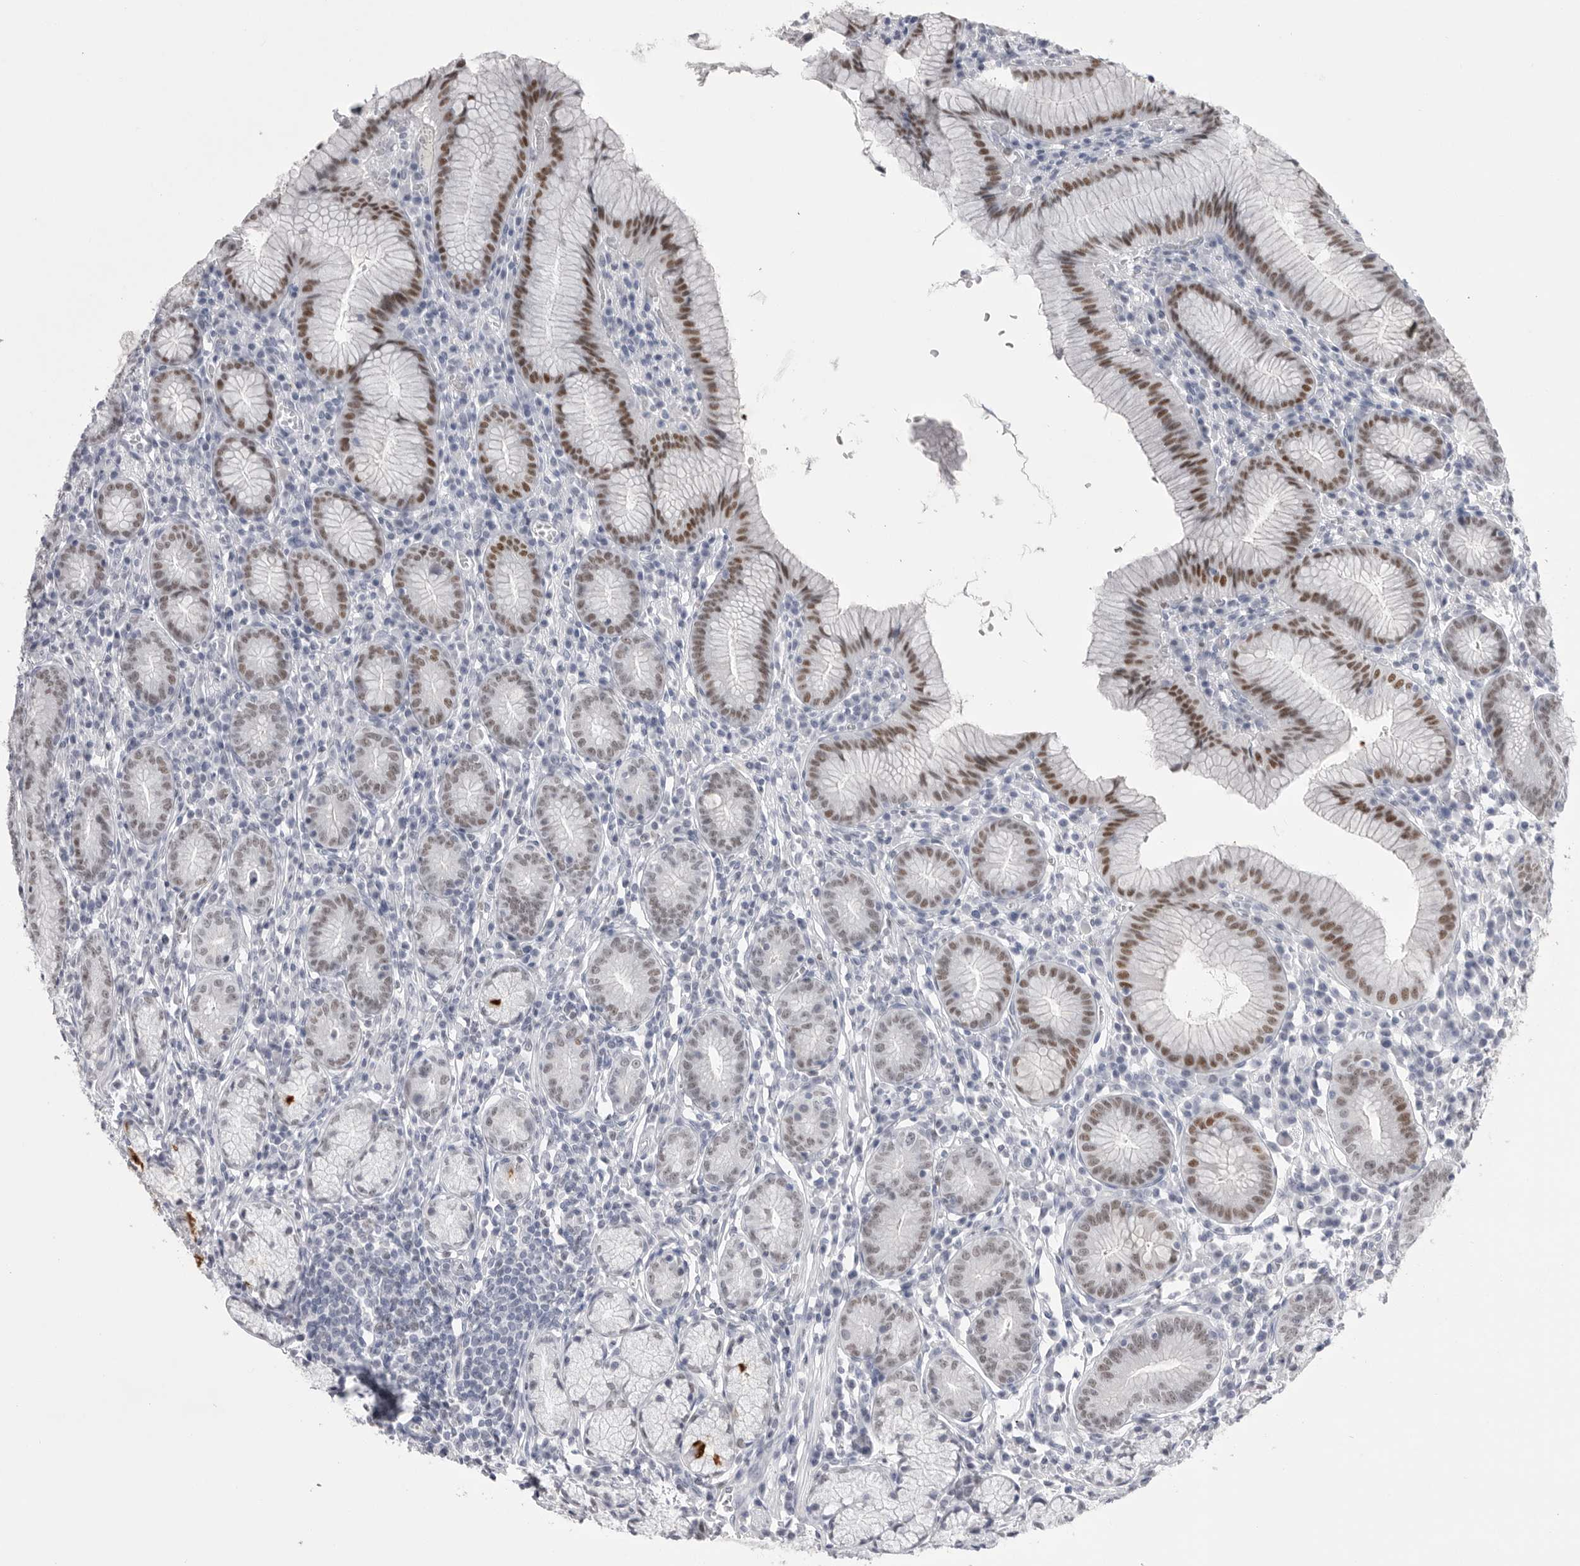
{"staining": {"intensity": "strong", "quantity": "25%-75%", "location": "cytoplasmic/membranous,nuclear"}, "tissue": "stomach", "cell_type": "Glandular cells", "image_type": "normal", "snomed": [{"axis": "morphology", "description": "Normal tissue, NOS"}, {"axis": "topography", "description": "Stomach"}], "caption": "Stomach was stained to show a protein in brown. There is high levels of strong cytoplasmic/membranous,nuclear expression in about 25%-75% of glandular cells. The protein of interest is shown in brown color, while the nuclei are stained blue.", "gene": "ZBTB7B", "patient": {"sex": "male", "age": 55}}